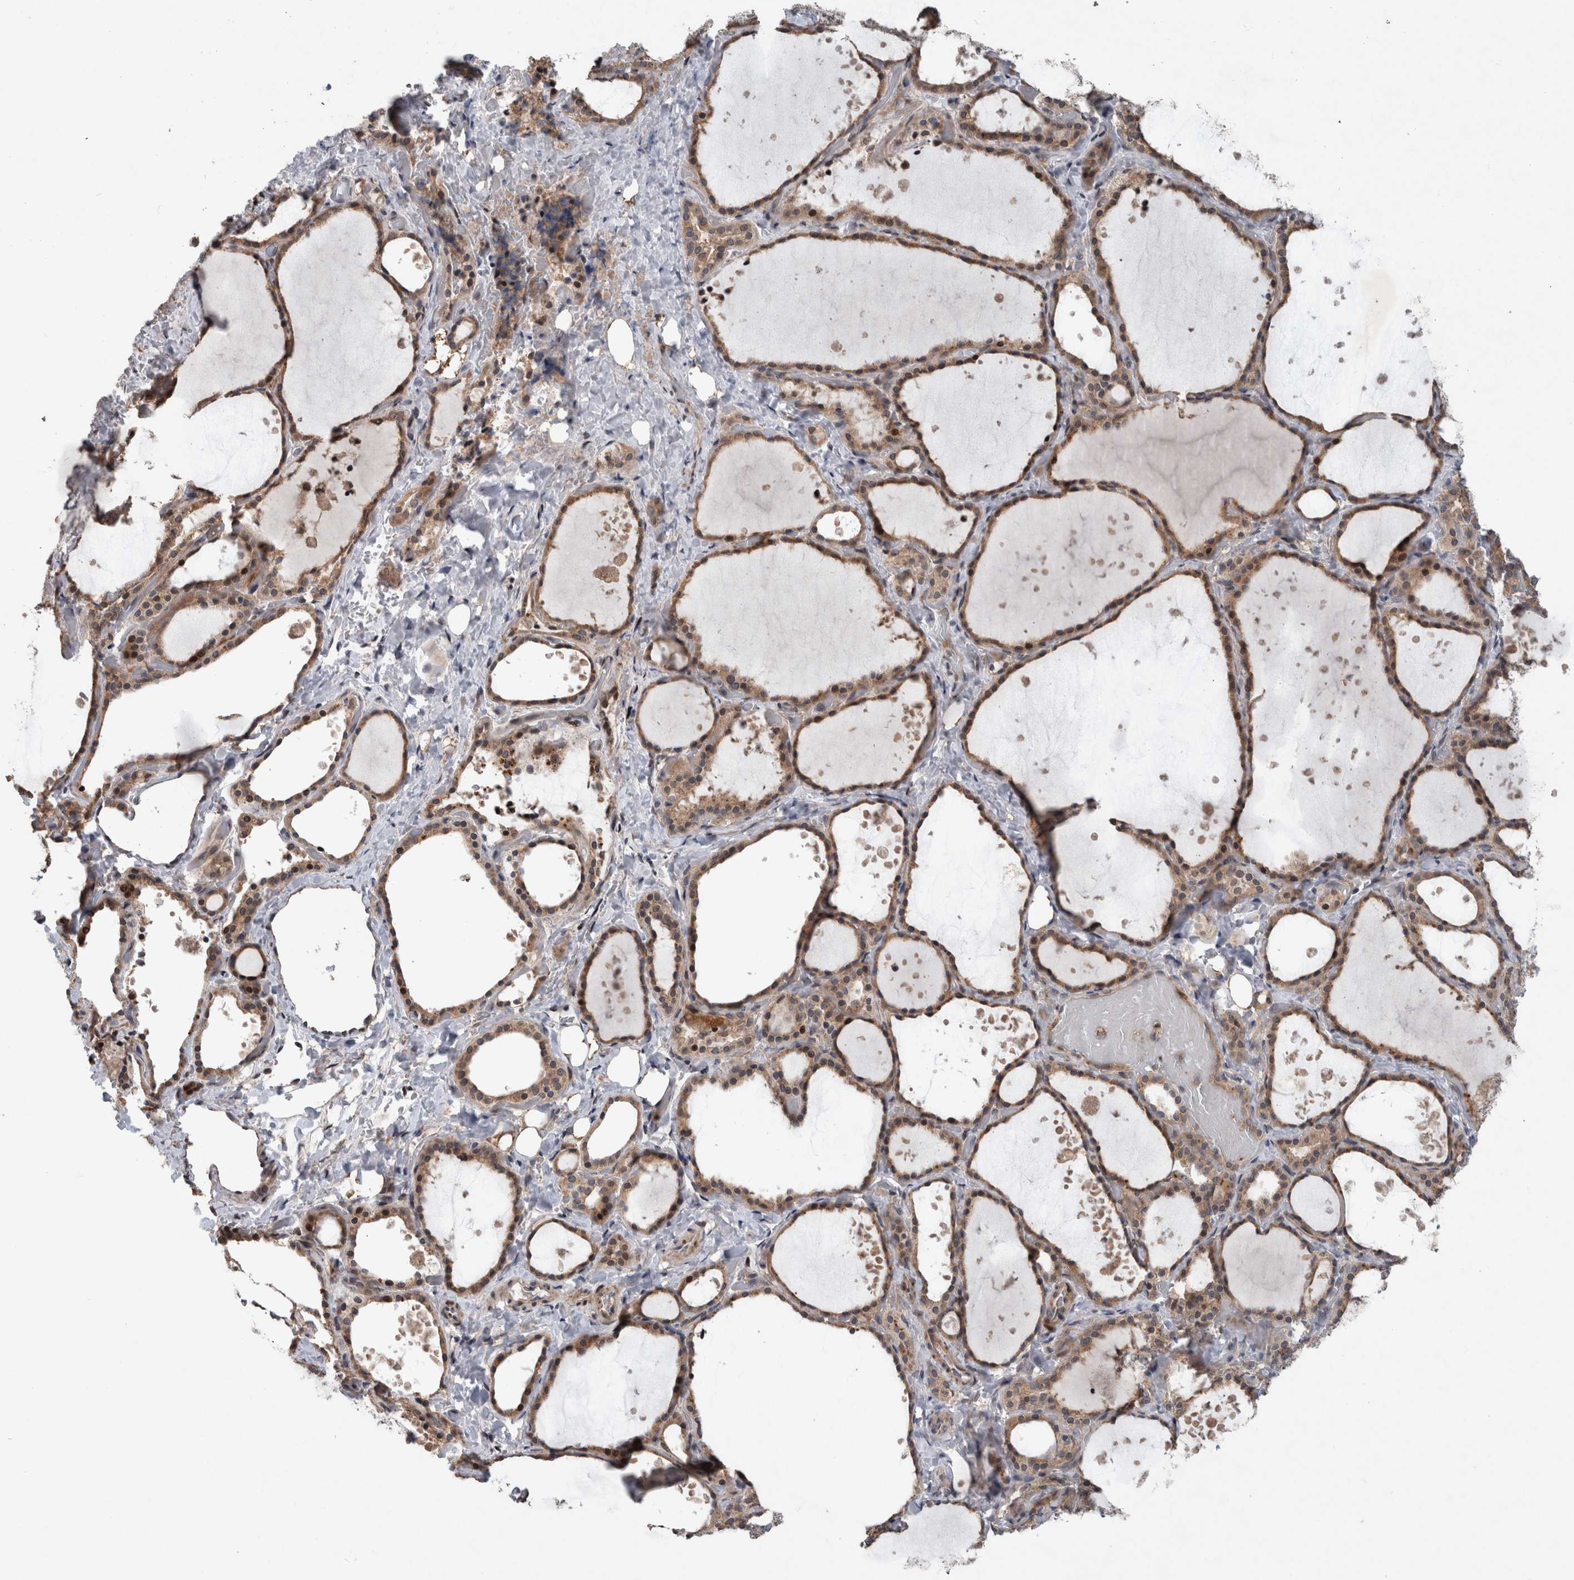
{"staining": {"intensity": "weak", "quantity": ">75%", "location": "cytoplasmic/membranous"}, "tissue": "thyroid gland", "cell_type": "Glandular cells", "image_type": "normal", "snomed": [{"axis": "morphology", "description": "Normal tissue, NOS"}, {"axis": "topography", "description": "Thyroid gland"}], "caption": "DAB immunohistochemical staining of unremarkable human thyroid gland reveals weak cytoplasmic/membranous protein expression in approximately >75% of glandular cells. The staining is performed using DAB brown chromogen to label protein expression. The nuclei are counter-stained blue using hematoxylin.", "gene": "GIMAP6", "patient": {"sex": "female", "age": 44}}